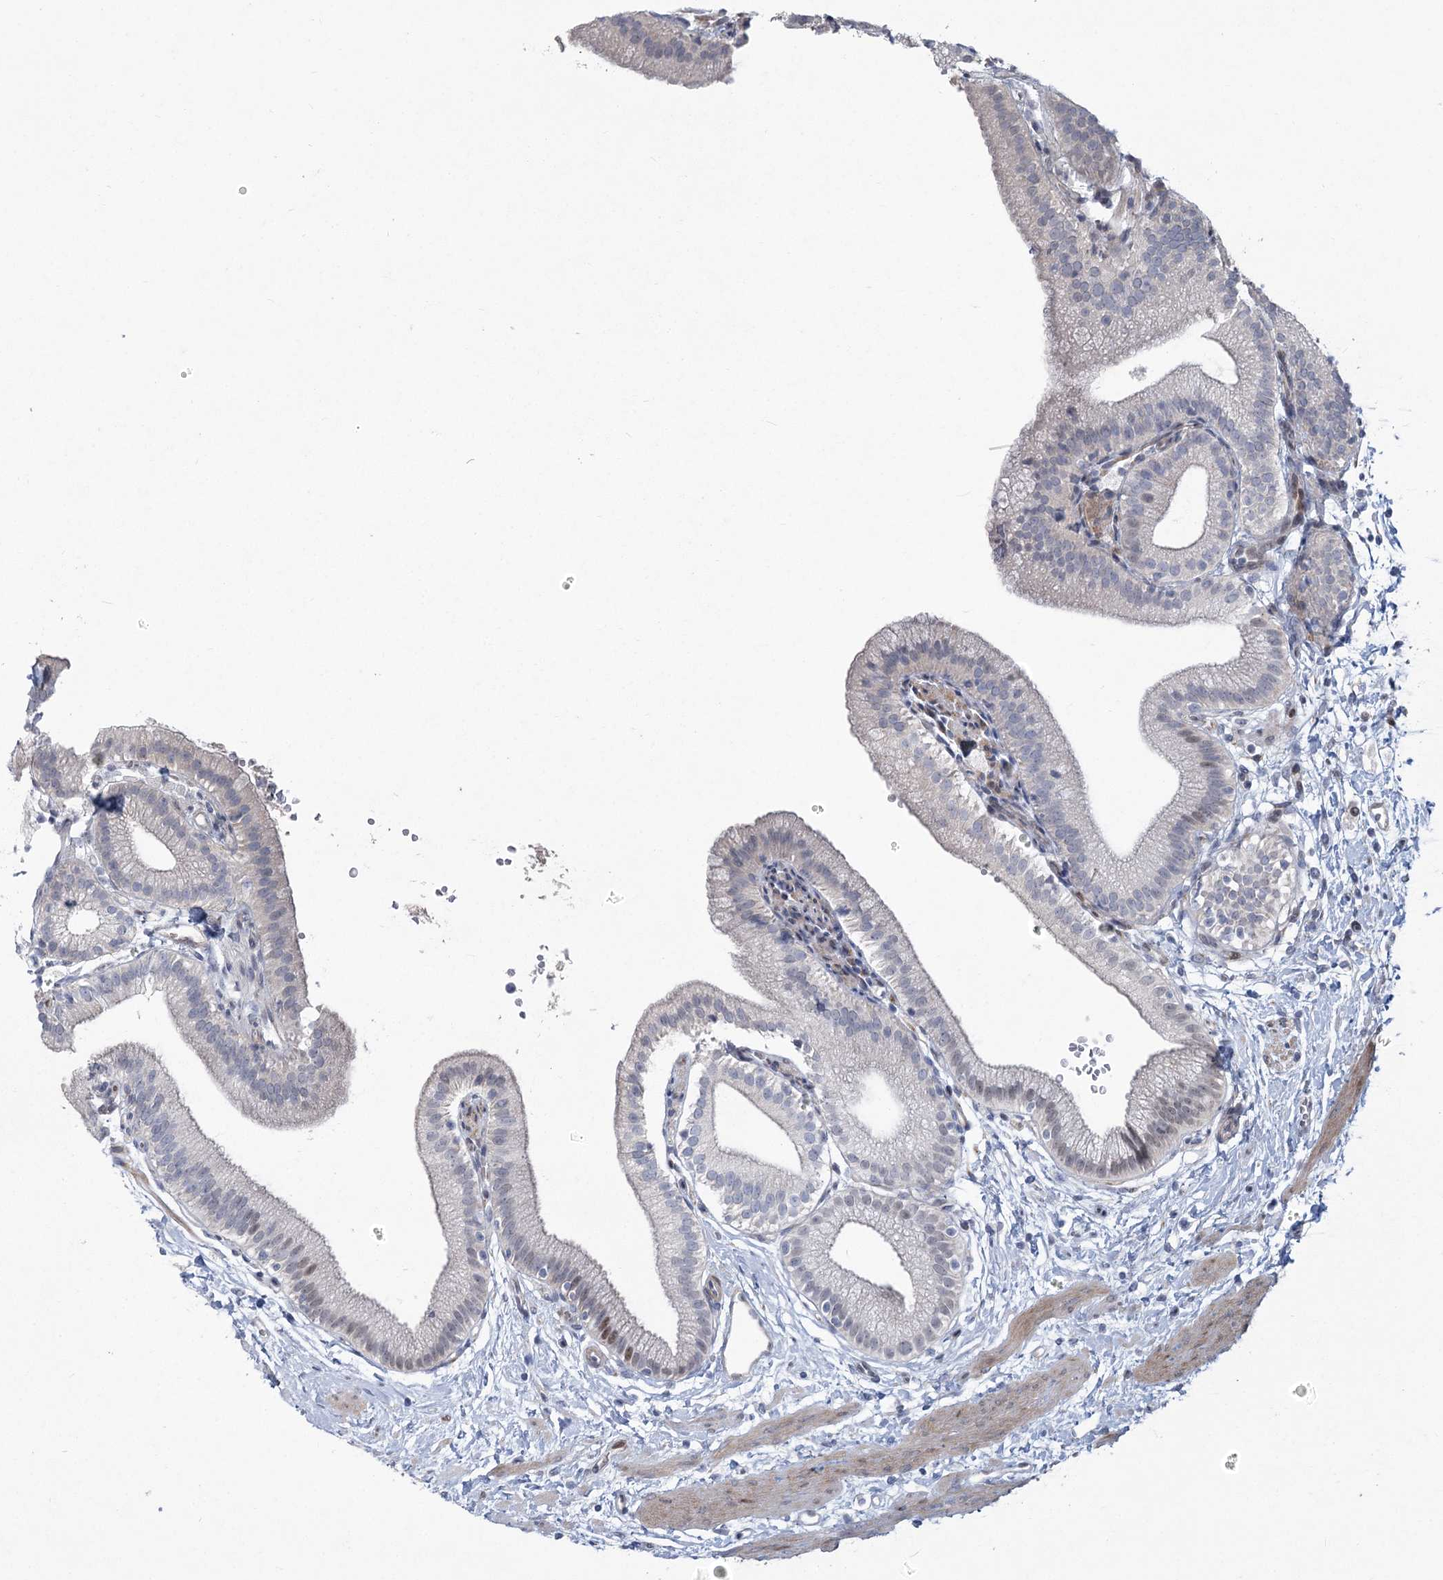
{"staining": {"intensity": "moderate", "quantity": "<25%", "location": "nuclear"}, "tissue": "gallbladder", "cell_type": "Glandular cells", "image_type": "normal", "snomed": [{"axis": "morphology", "description": "Normal tissue, NOS"}, {"axis": "topography", "description": "Gallbladder"}], "caption": "Glandular cells reveal moderate nuclear staining in about <25% of cells in normal gallbladder.", "gene": "ABITRAM", "patient": {"sex": "male", "age": 55}}